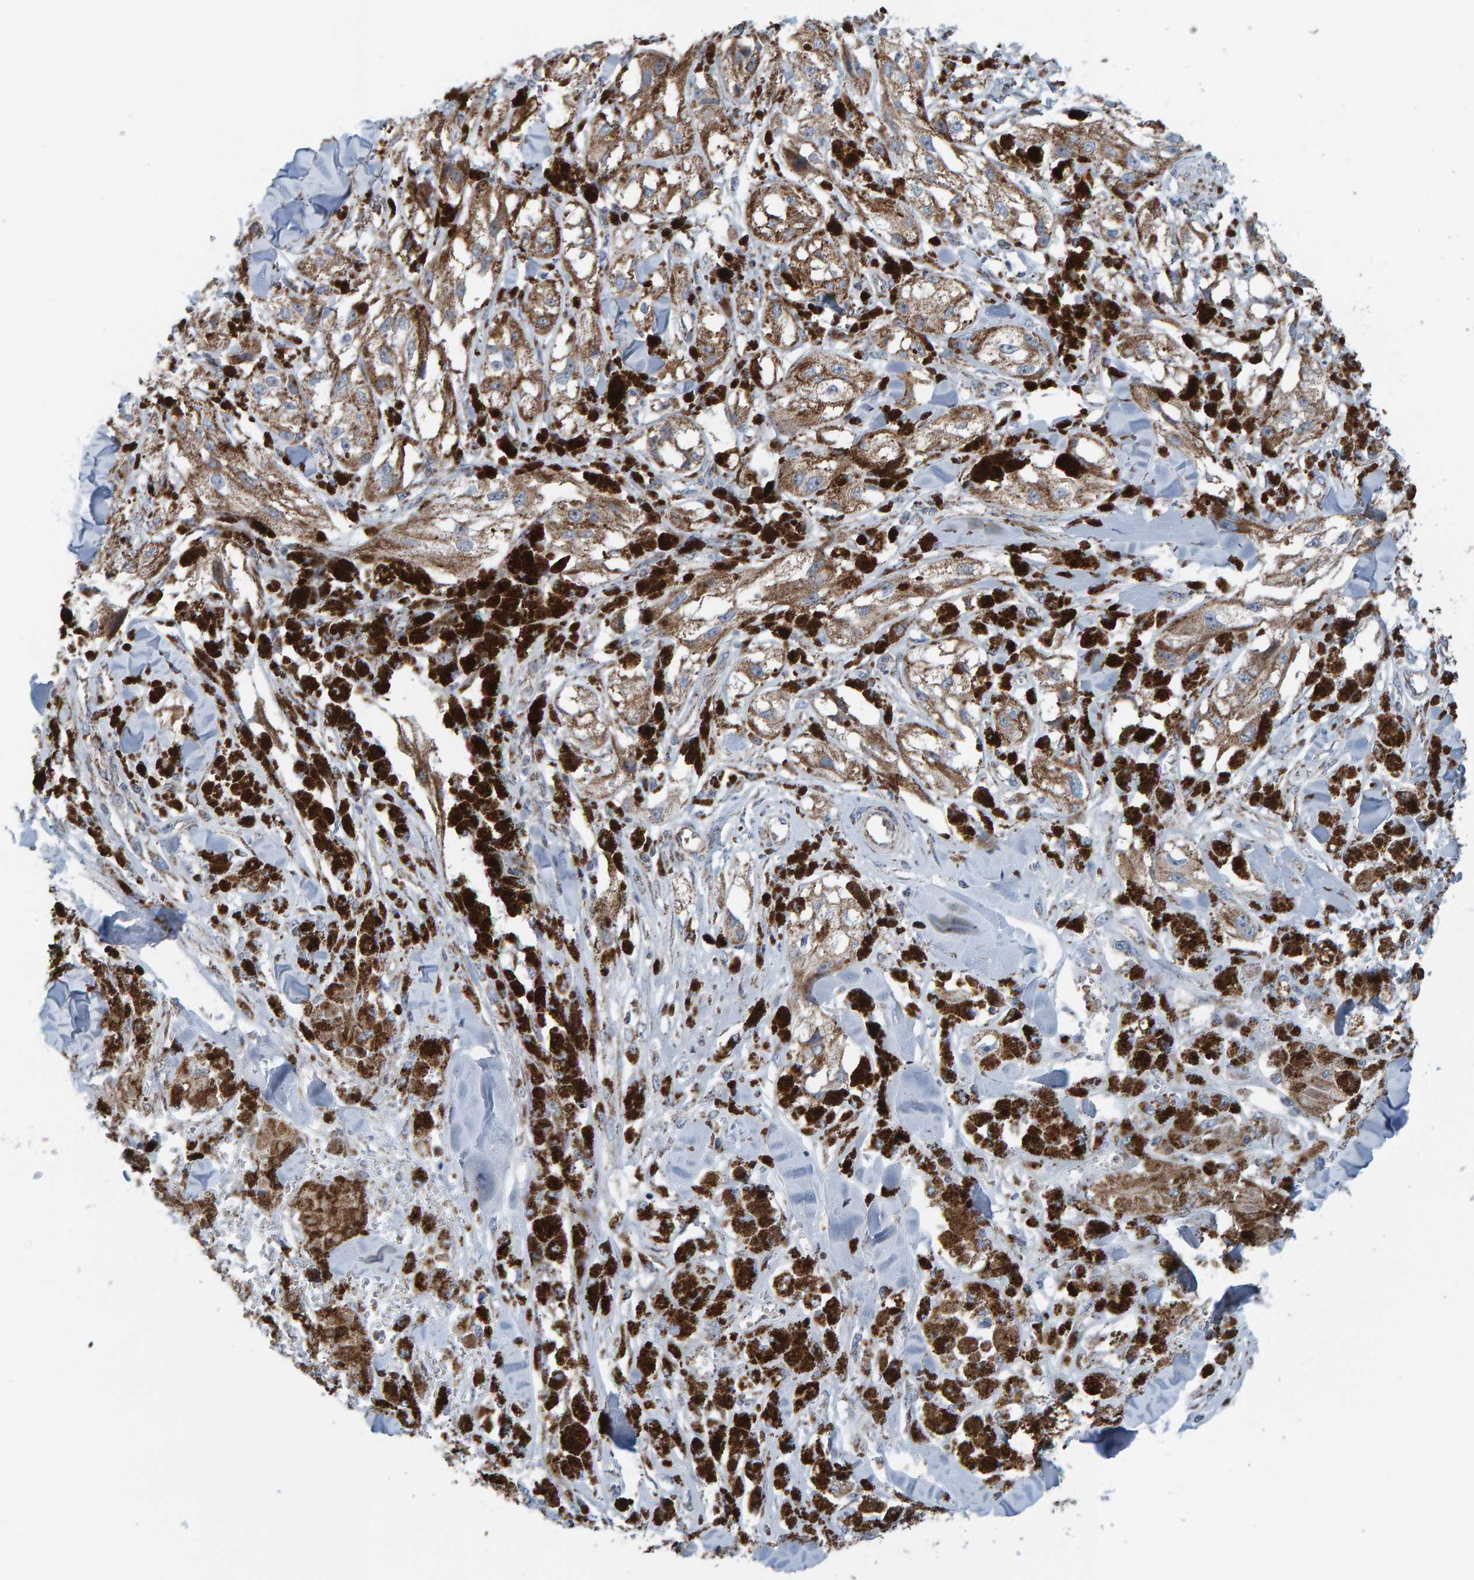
{"staining": {"intensity": "moderate", "quantity": ">75%", "location": "cytoplasmic/membranous"}, "tissue": "melanoma", "cell_type": "Tumor cells", "image_type": "cancer", "snomed": [{"axis": "morphology", "description": "Malignant melanoma, NOS"}, {"axis": "topography", "description": "Skin"}], "caption": "Immunohistochemical staining of human melanoma reveals medium levels of moderate cytoplasmic/membranous protein staining in about >75% of tumor cells. The protein is stained brown, and the nuclei are stained in blue (DAB (3,3'-diaminobenzidine) IHC with brightfield microscopy, high magnification).", "gene": "ZNF48", "patient": {"sex": "male", "age": 88}}